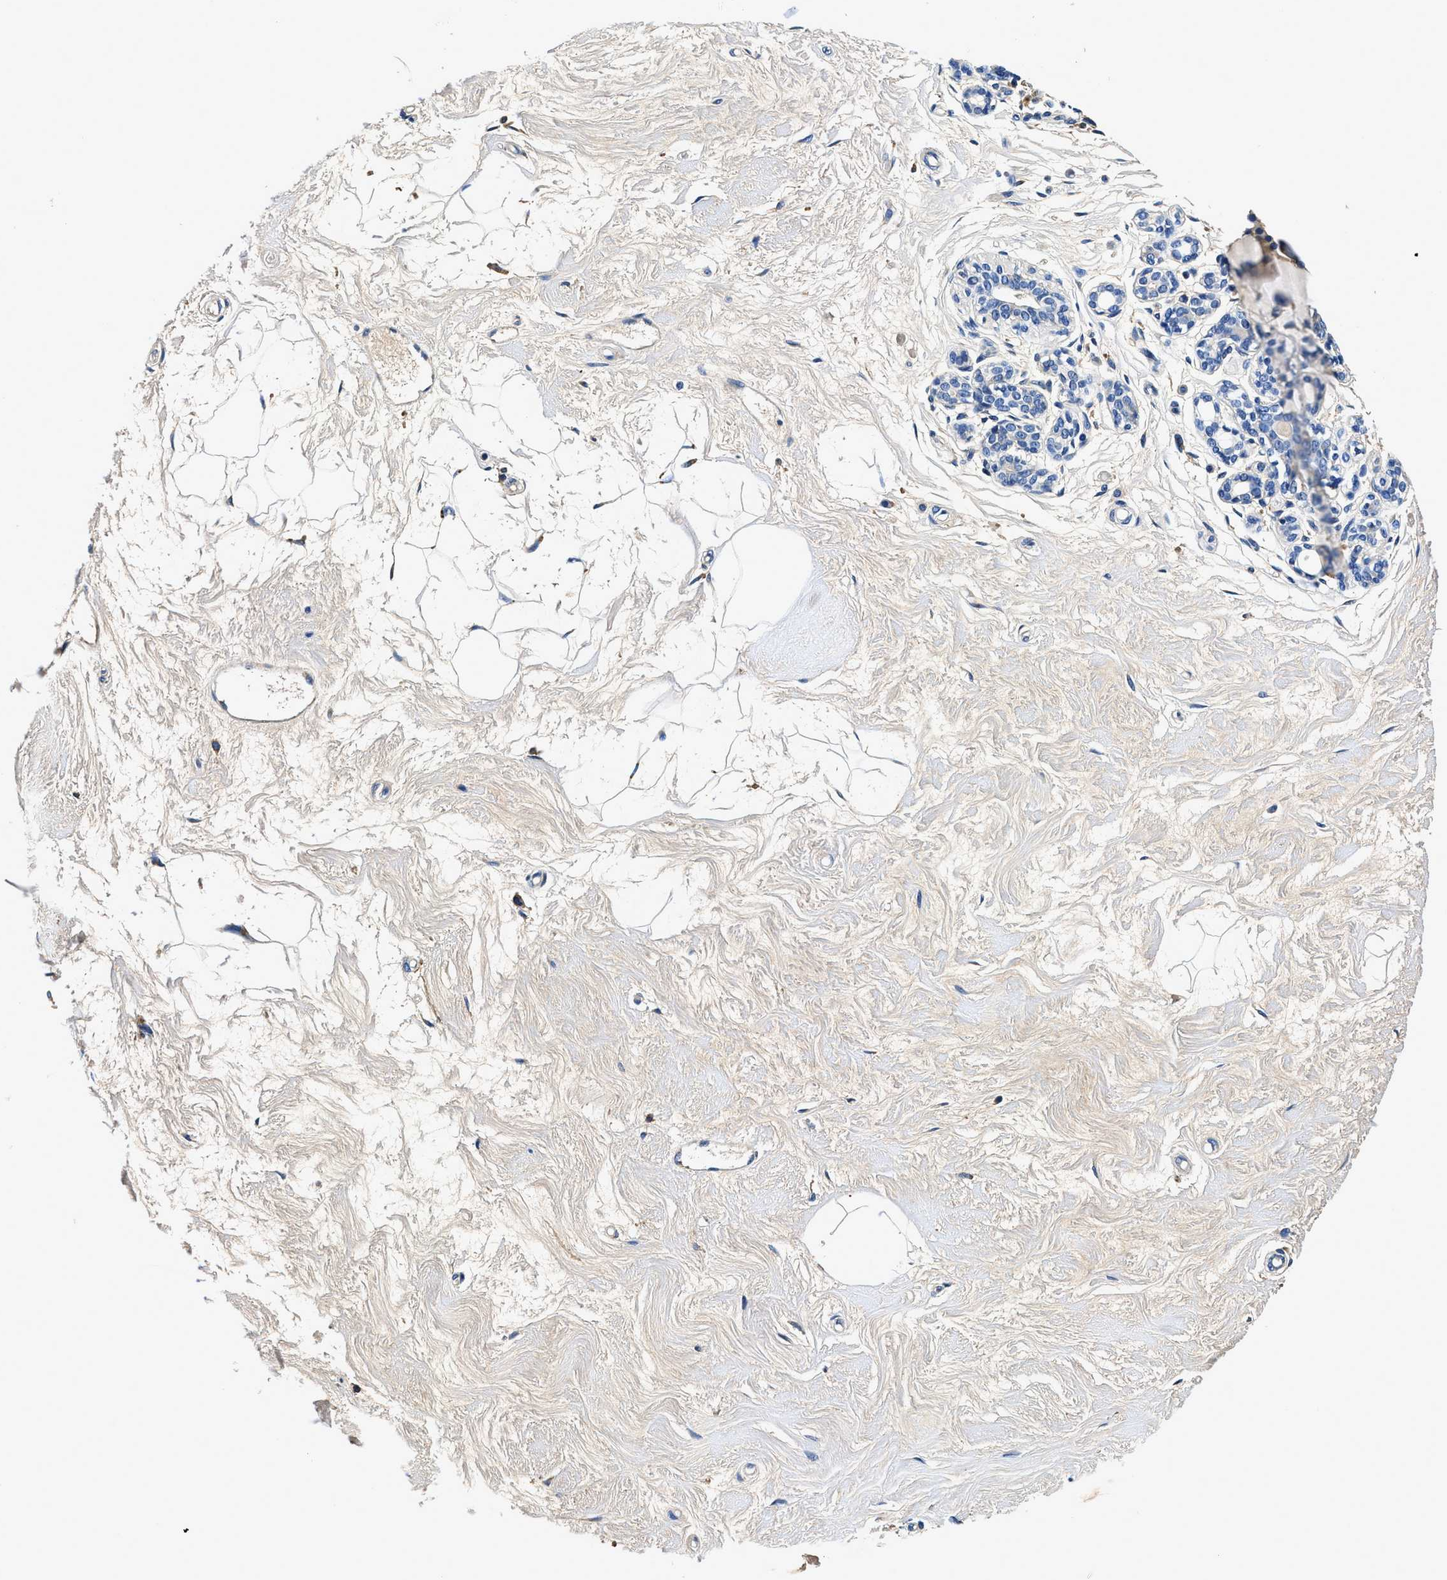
{"staining": {"intensity": "negative", "quantity": "none", "location": "none"}, "tissue": "breast", "cell_type": "Adipocytes", "image_type": "normal", "snomed": [{"axis": "morphology", "description": "Normal tissue, NOS"}, {"axis": "morphology", "description": "Lobular carcinoma"}, {"axis": "topography", "description": "Breast"}], "caption": "Immunohistochemistry histopathology image of unremarkable breast stained for a protein (brown), which shows no expression in adipocytes.", "gene": "ZFAND3", "patient": {"sex": "female", "age": 59}}